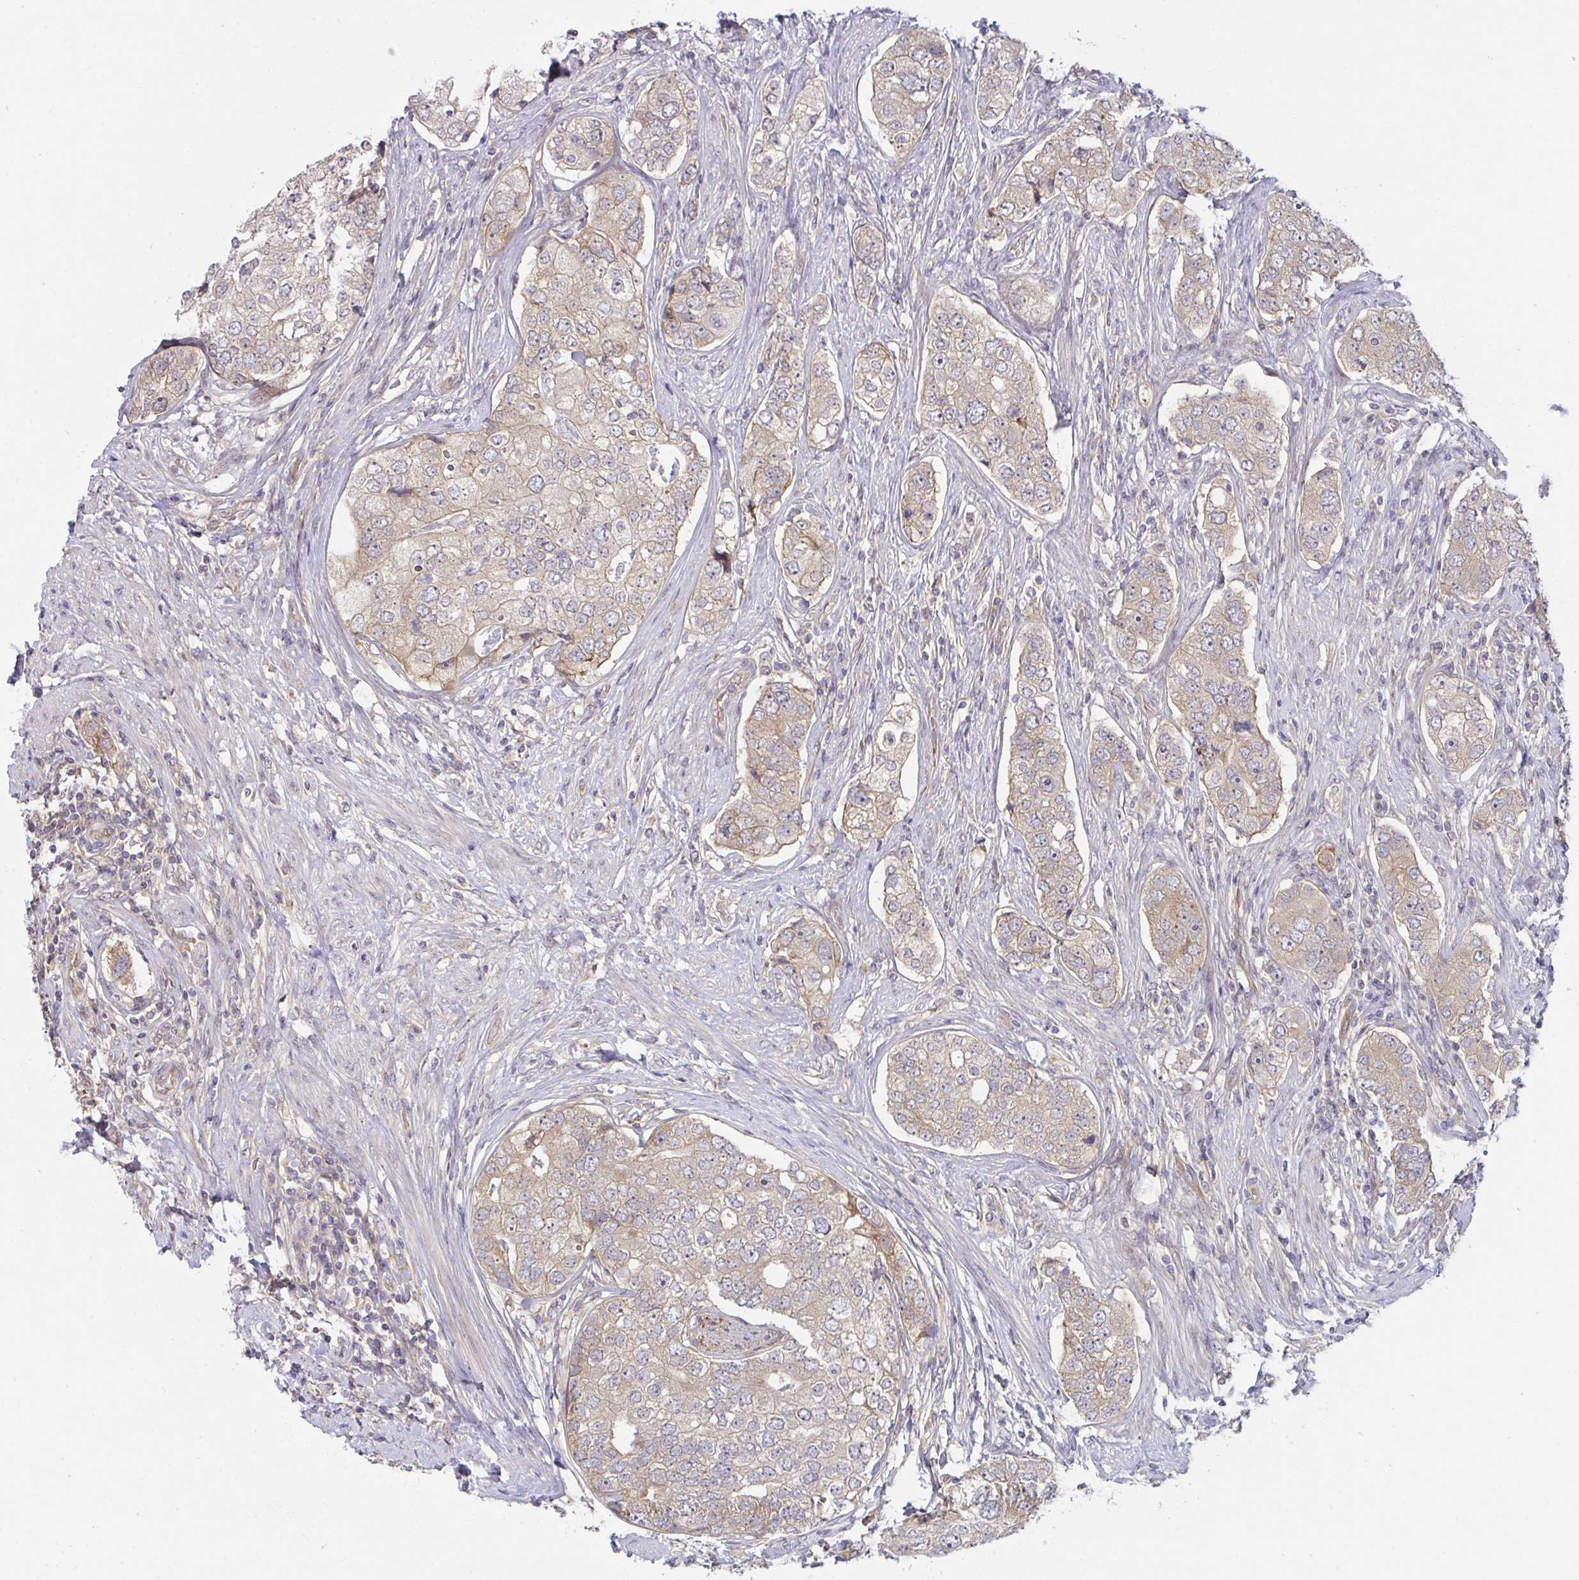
{"staining": {"intensity": "weak", "quantity": ">75%", "location": "cytoplasmic/membranous"}, "tissue": "prostate cancer", "cell_type": "Tumor cells", "image_type": "cancer", "snomed": [{"axis": "morphology", "description": "Adenocarcinoma, High grade"}, {"axis": "topography", "description": "Prostate"}], "caption": "Human prostate cancer (high-grade adenocarcinoma) stained with a brown dye shows weak cytoplasmic/membranous positive expression in approximately >75% of tumor cells.", "gene": "CASP9", "patient": {"sex": "male", "age": 60}}